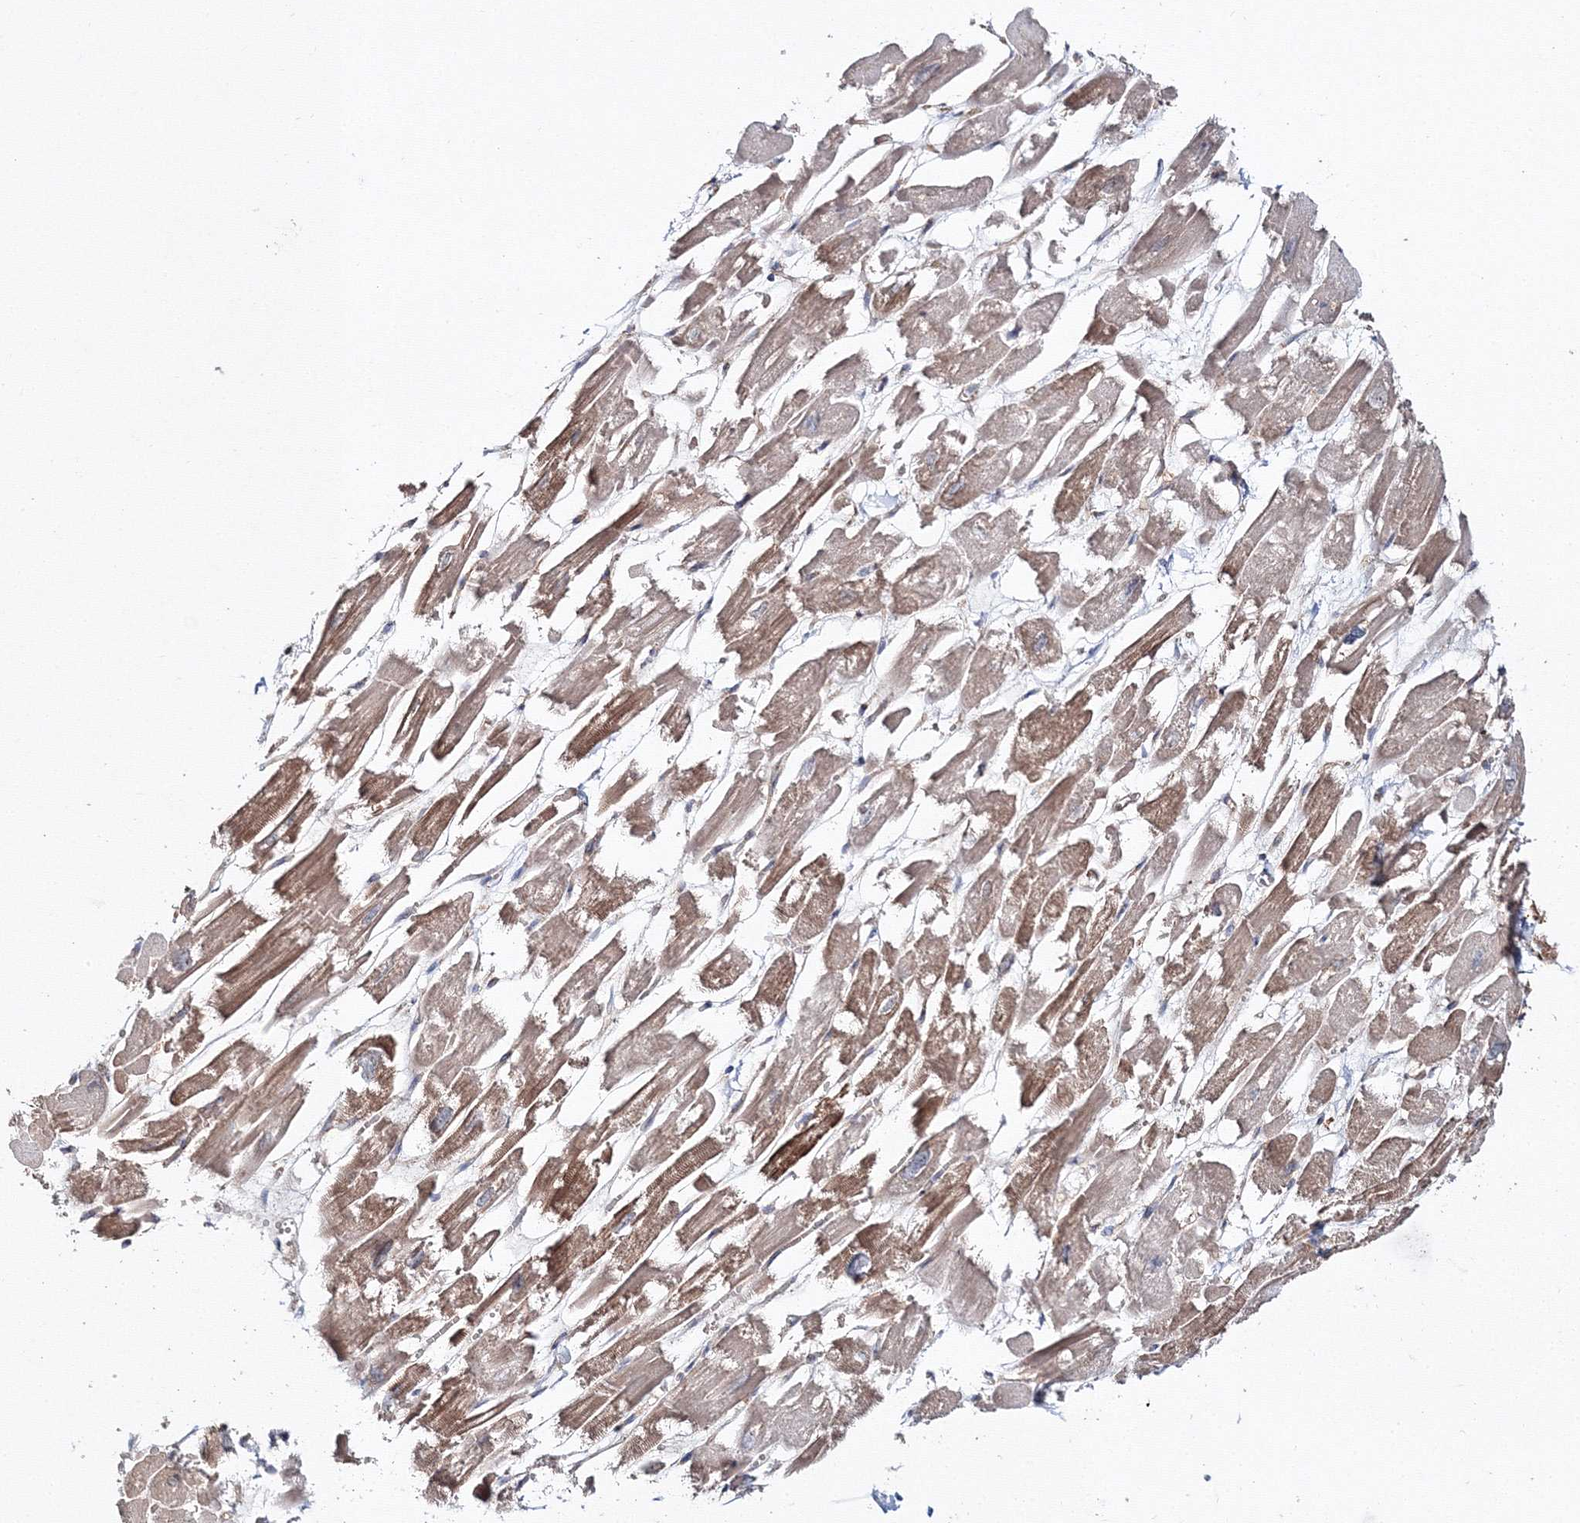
{"staining": {"intensity": "moderate", "quantity": "25%-75%", "location": "cytoplasmic/membranous"}, "tissue": "heart muscle", "cell_type": "Cardiomyocytes", "image_type": "normal", "snomed": [{"axis": "morphology", "description": "Normal tissue, NOS"}, {"axis": "topography", "description": "Heart"}], "caption": "A micrograph of heart muscle stained for a protein exhibits moderate cytoplasmic/membranous brown staining in cardiomyocytes. (IHC, brightfield microscopy, high magnification).", "gene": "DDO", "patient": {"sex": "male", "age": 54}}